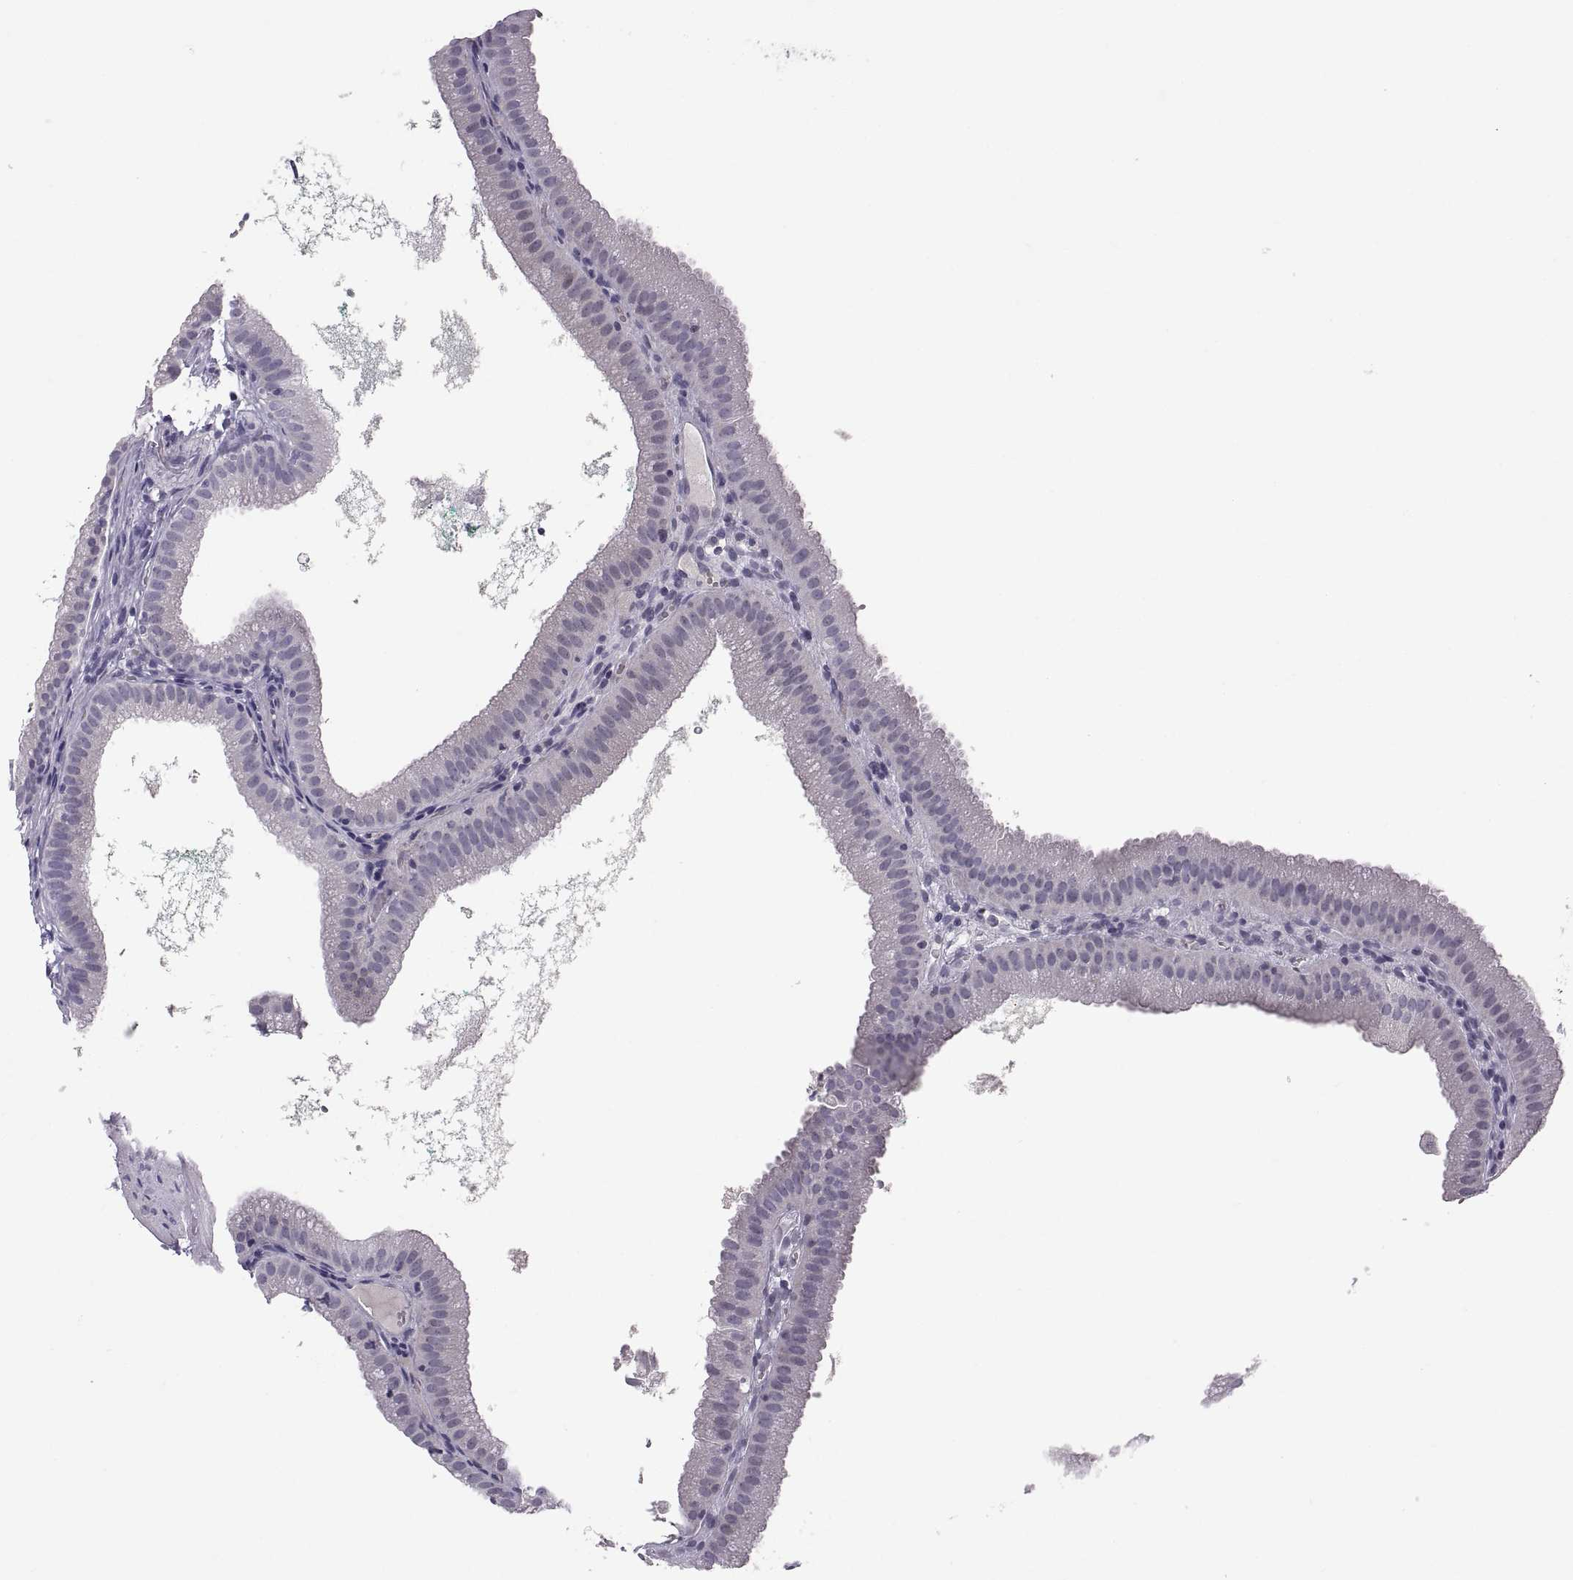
{"staining": {"intensity": "negative", "quantity": "none", "location": "none"}, "tissue": "gallbladder", "cell_type": "Glandular cells", "image_type": "normal", "snomed": [{"axis": "morphology", "description": "Normal tissue, NOS"}, {"axis": "topography", "description": "Gallbladder"}], "caption": "Normal gallbladder was stained to show a protein in brown. There is no significant positivity in glandular cells. (DAB immunohistochemistry, high magnification).", "gene": "PTN", "patient": {"sex": "male", "age": 67}}